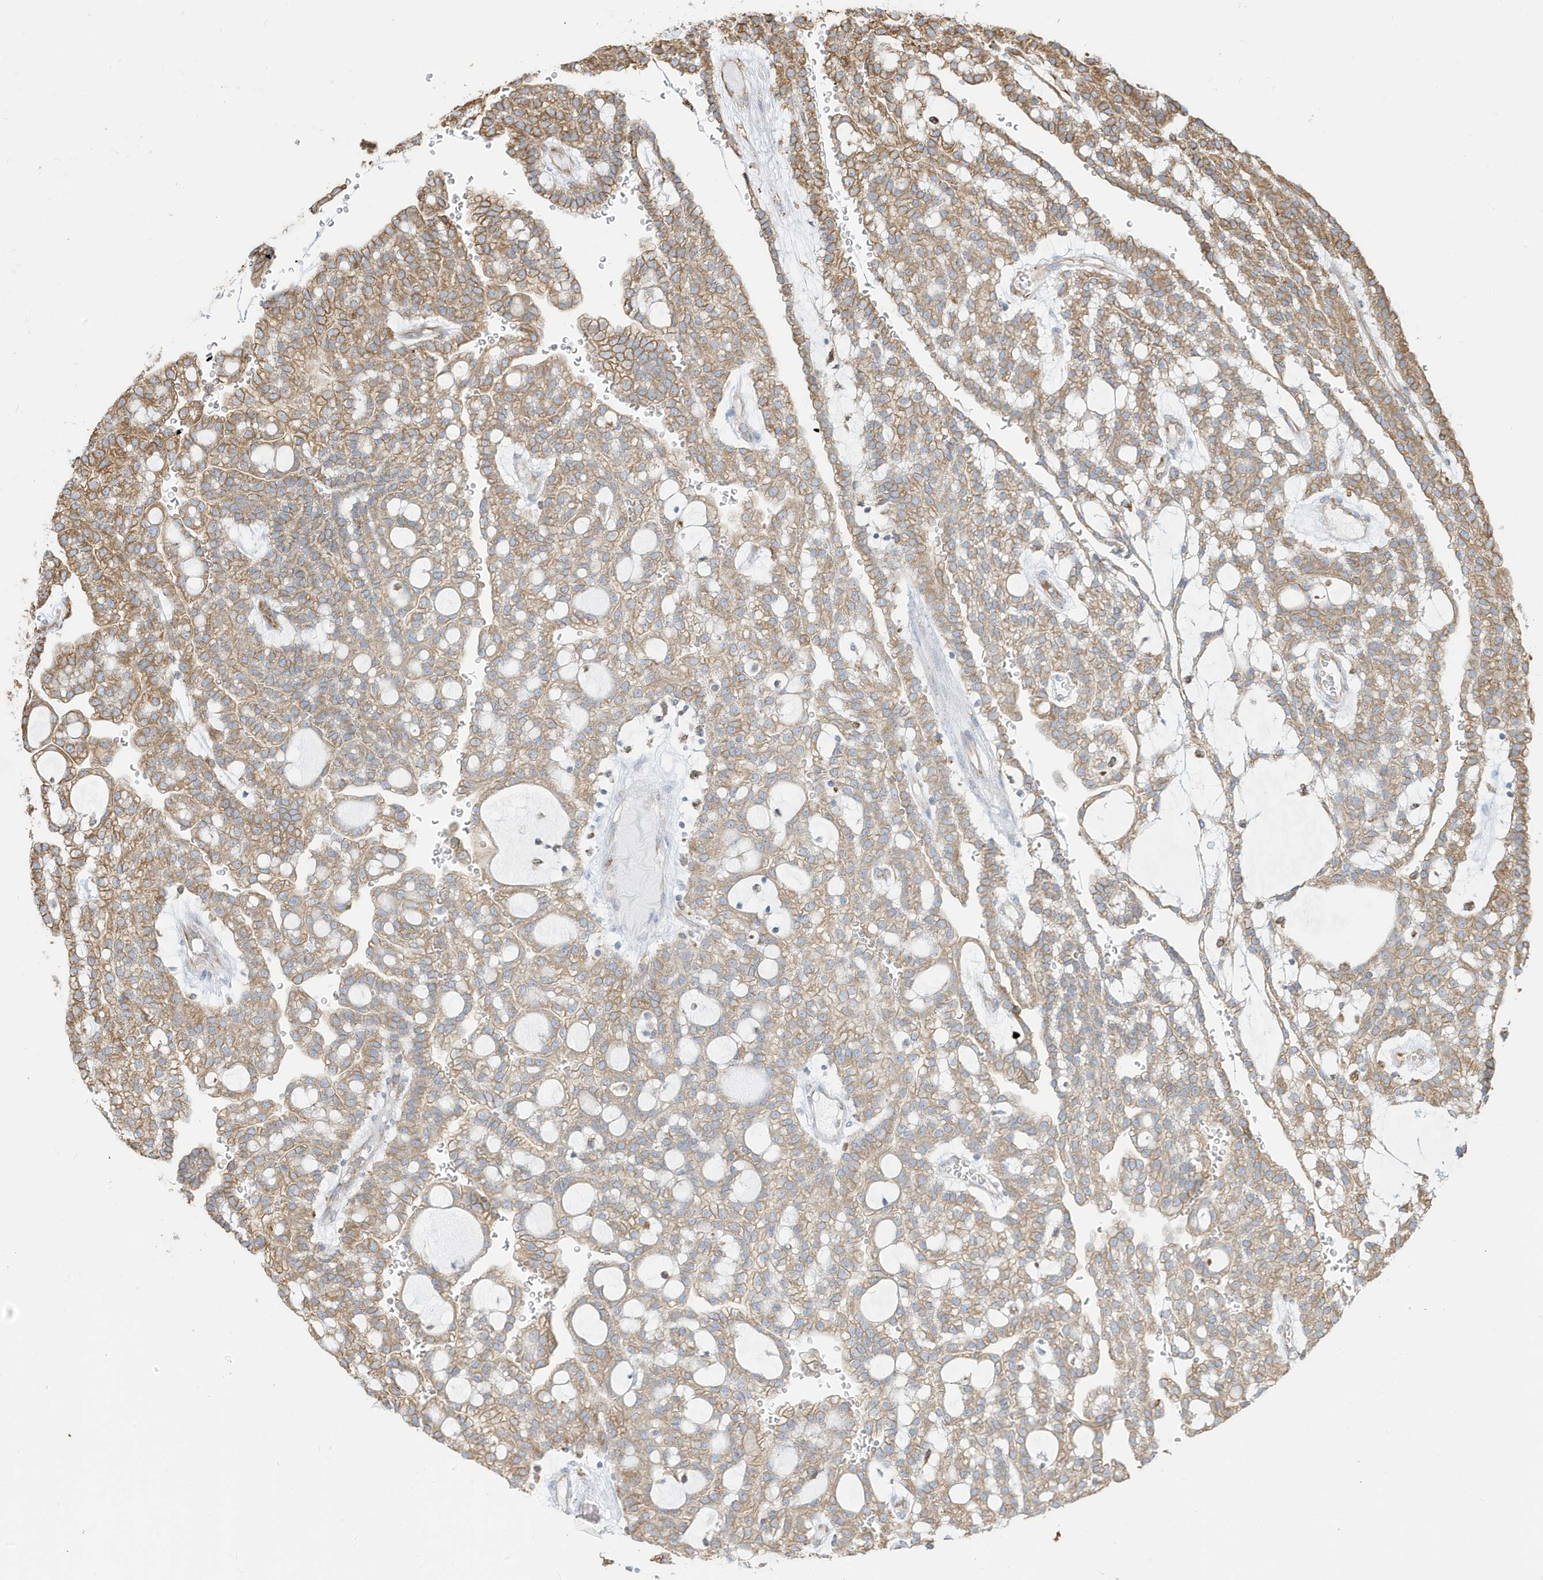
{"staining": {"intensity": "moderate", "quantity": ">75%", "location": "cytoplasmic/membranous"}, "tissue": "renal cancer", "cell_type": "Tumor cells", "image_type": "cancer", "snomed": [{"axis": "morphology", "description": "Adenocarcinoma, NOS"}, {"axis": "topography", "description": "Kidney"}], "caption": "Immunohistochemical staining of human renal cancer demonstrates medium levels of moderate cytoplasmic/membranous protein staining in approximately >75% of tumor cells. (DAB (3,3'-diaminobenzidine) IHC with brightfield microscopy, high magnification).", "gene": "PDIA6", "patient": {"sex": "male", "age": 63}}